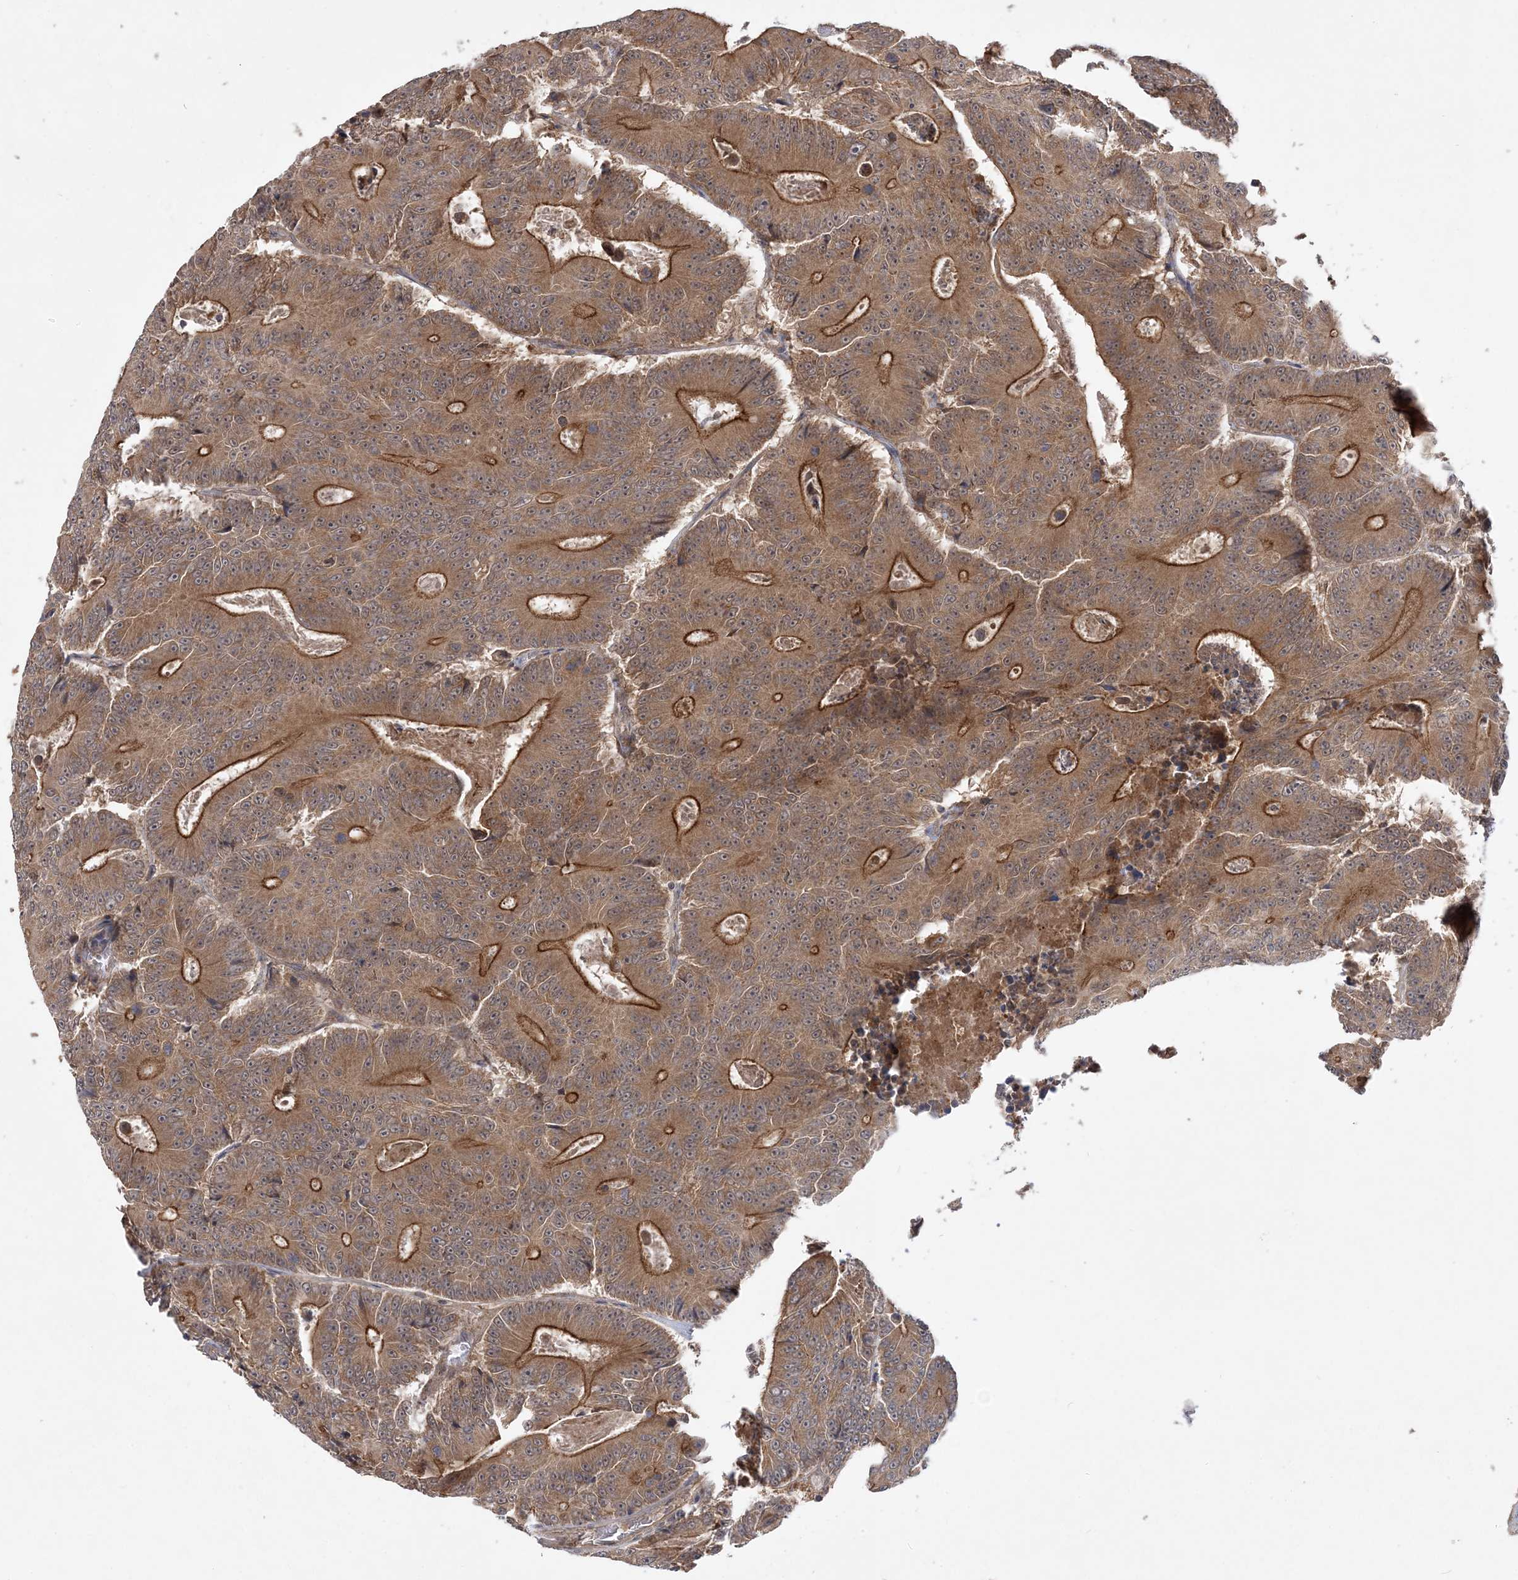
{"staining": {"intensity": "strong", "quantity": "25%-75%", "location": "cytoplasmic/membranous"}, "tissue": "colorectal cancer", "cell_type": "Tumor cells", "image_type": "cancer", "snomed": [{"axis": "morphology", "description": "Adenocarcinoma, NOS"}, {"axis": "topography", "description": "Colon"}], "caption": "High-power microscopy captured an immunohistochemistry (IHC) micrograph of colorectal cancer (adenocarcinoma), revealing strong cytoplasmic/membranous expression in about 25%-75% of tumor cells.", "gene": "MMADHC", "patient": {"sex": "male", "age": 83}}